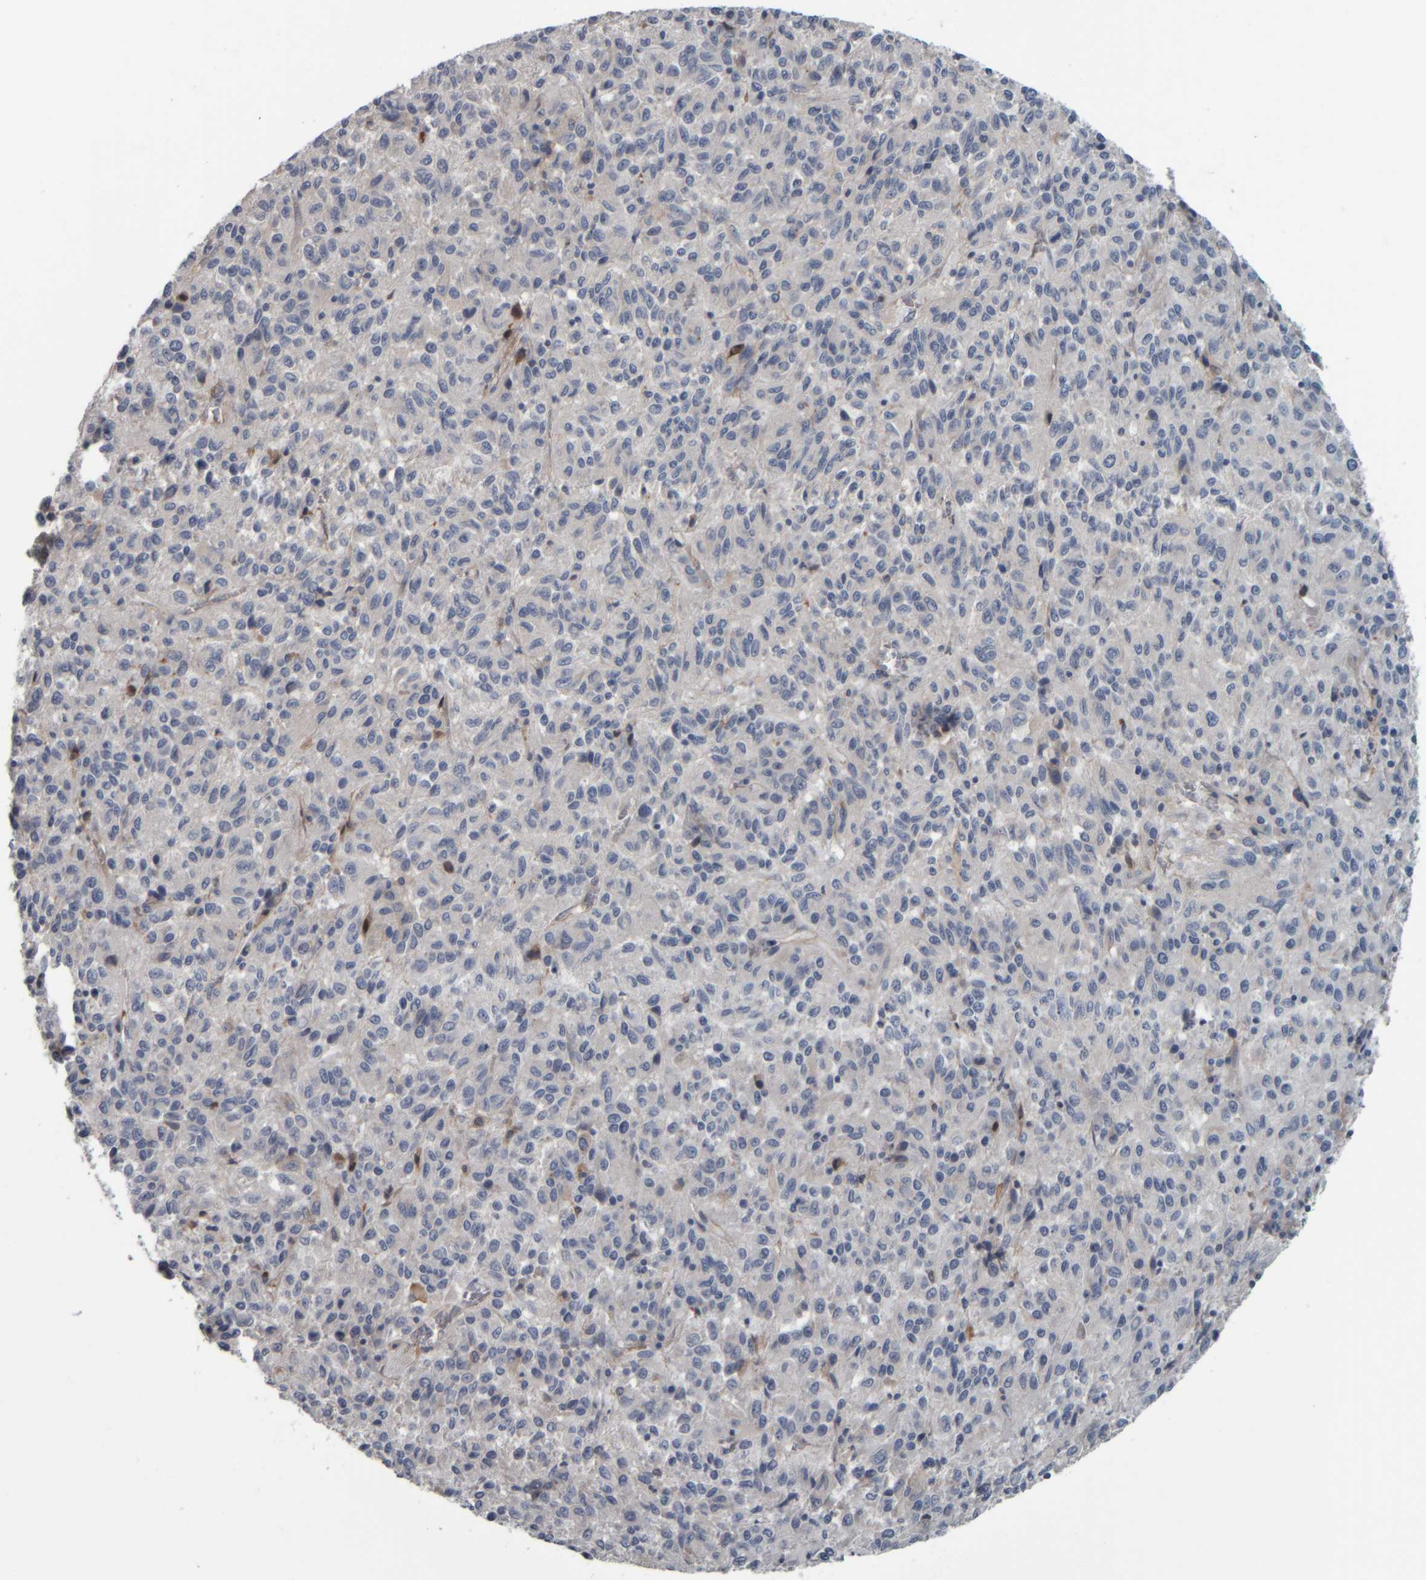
{"staining": {"intensity": "negative", "quantity": "none", "location": "none"}, "tissue": "melanoma", "cell_type": "Tumor cells", "image_type": "cancer", "snomed": [{"axis": "morphology", "description": "Malignant melanoma, Metastatic site"}, {"axis": "topography", "description": "Lung"}], "caption": "Immunohistochemical staining of human melanoma demonstrates no significant staining in tumor cells. (DAB (3,3'-diaminobenzidine) immunohistochemistry visualized using brightfield microscopy, high magnification).", "gene": "CAVIN4", "patient": {"sex": "male", "age": 64}}